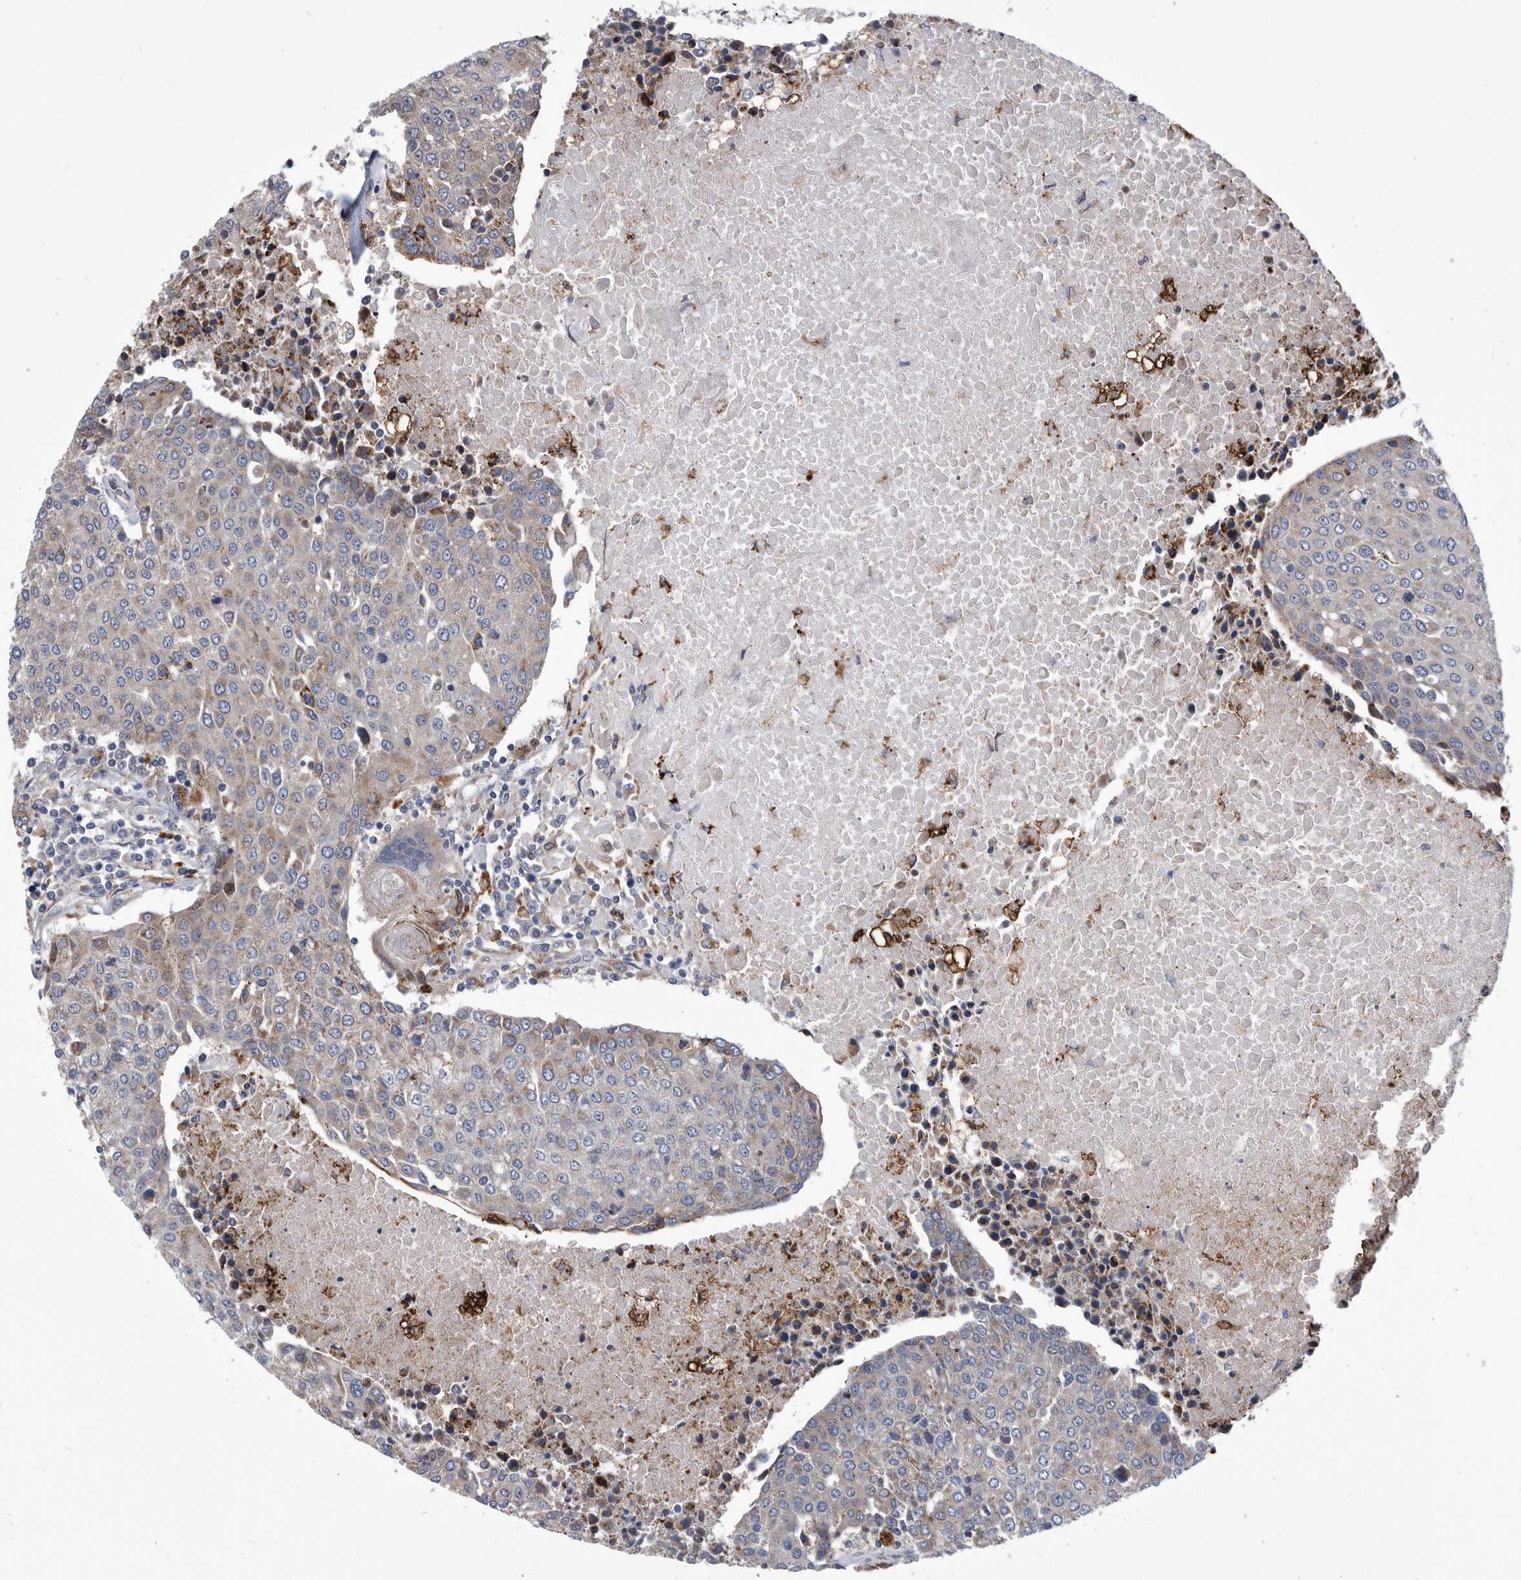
{"staining": {"intensity": "weak", "quantity": "<25%", "location": "cytoplasmic/membranous"}, "tissue": "urothelial cancer", "cell_type": "Tumor cells", "image_type": "cancer", "snomed": [{"axis": "morphology", "description": "Urothelial carcinoma, High grade"}, {"axis": "topography", "description": "Urinary bladder"}], "caption": "Protein analysis of high-grade urothelial carcinoma exhibits no significant positivity in tumor cells.", "gene": "BAIAP3", "patient": {"sex": "female", "age": 85}}